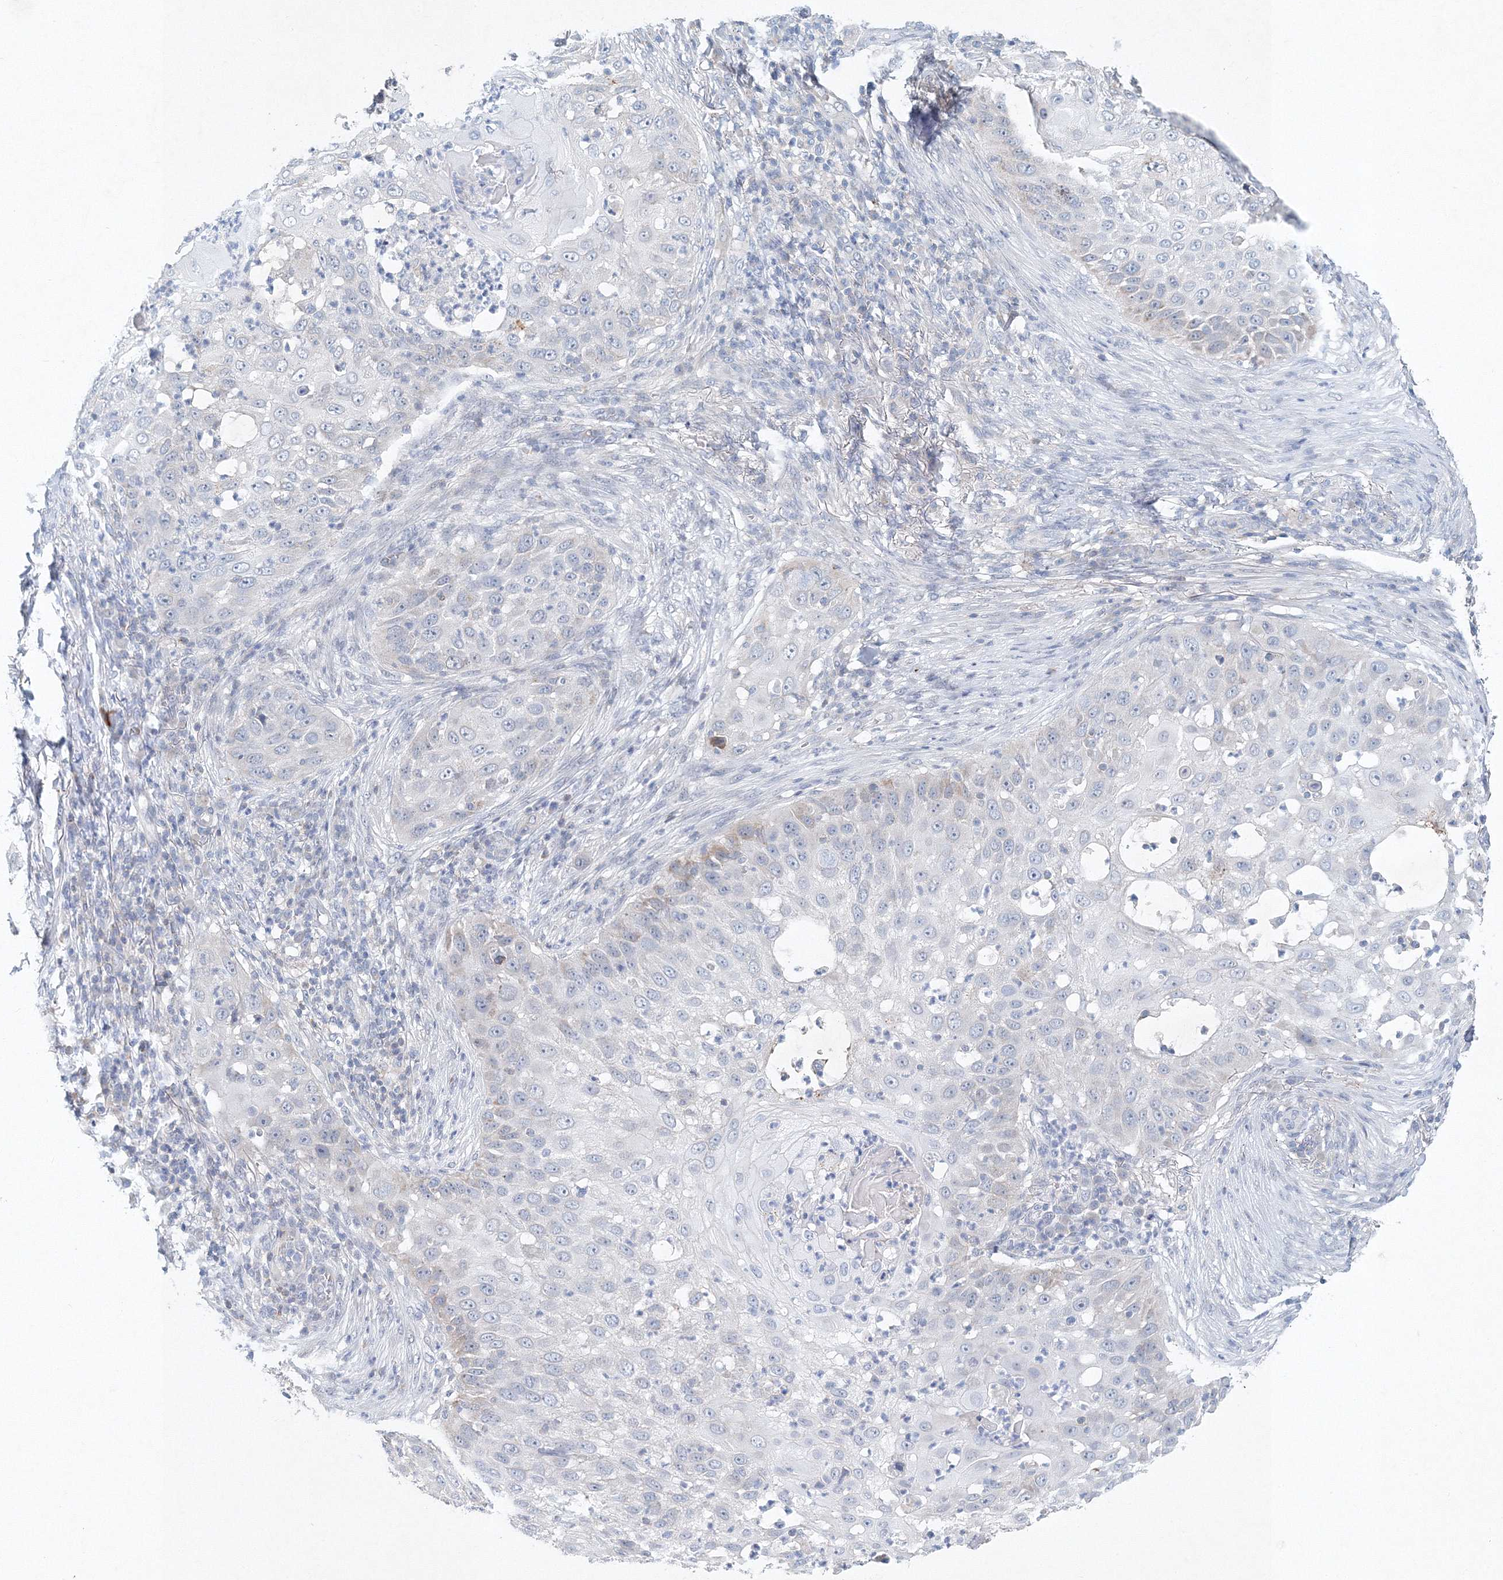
{"staining": {"intensity": "negative", "quantity": "none", "location": "none"}, "tissue": "skin cancer", "cell_type": "Tumor cells", "image_type": "cancer", "snomed": [{"axis": "morphology", "description": "Squamous cell carcinoma, NOS"}, {"axis": "topography", "description": "Skin"}], "caption": "Tumor cells show no significant positivity in skin cancer.", "gene": "SH3BP5", "patient": {"sex": "female", "age": 44}}